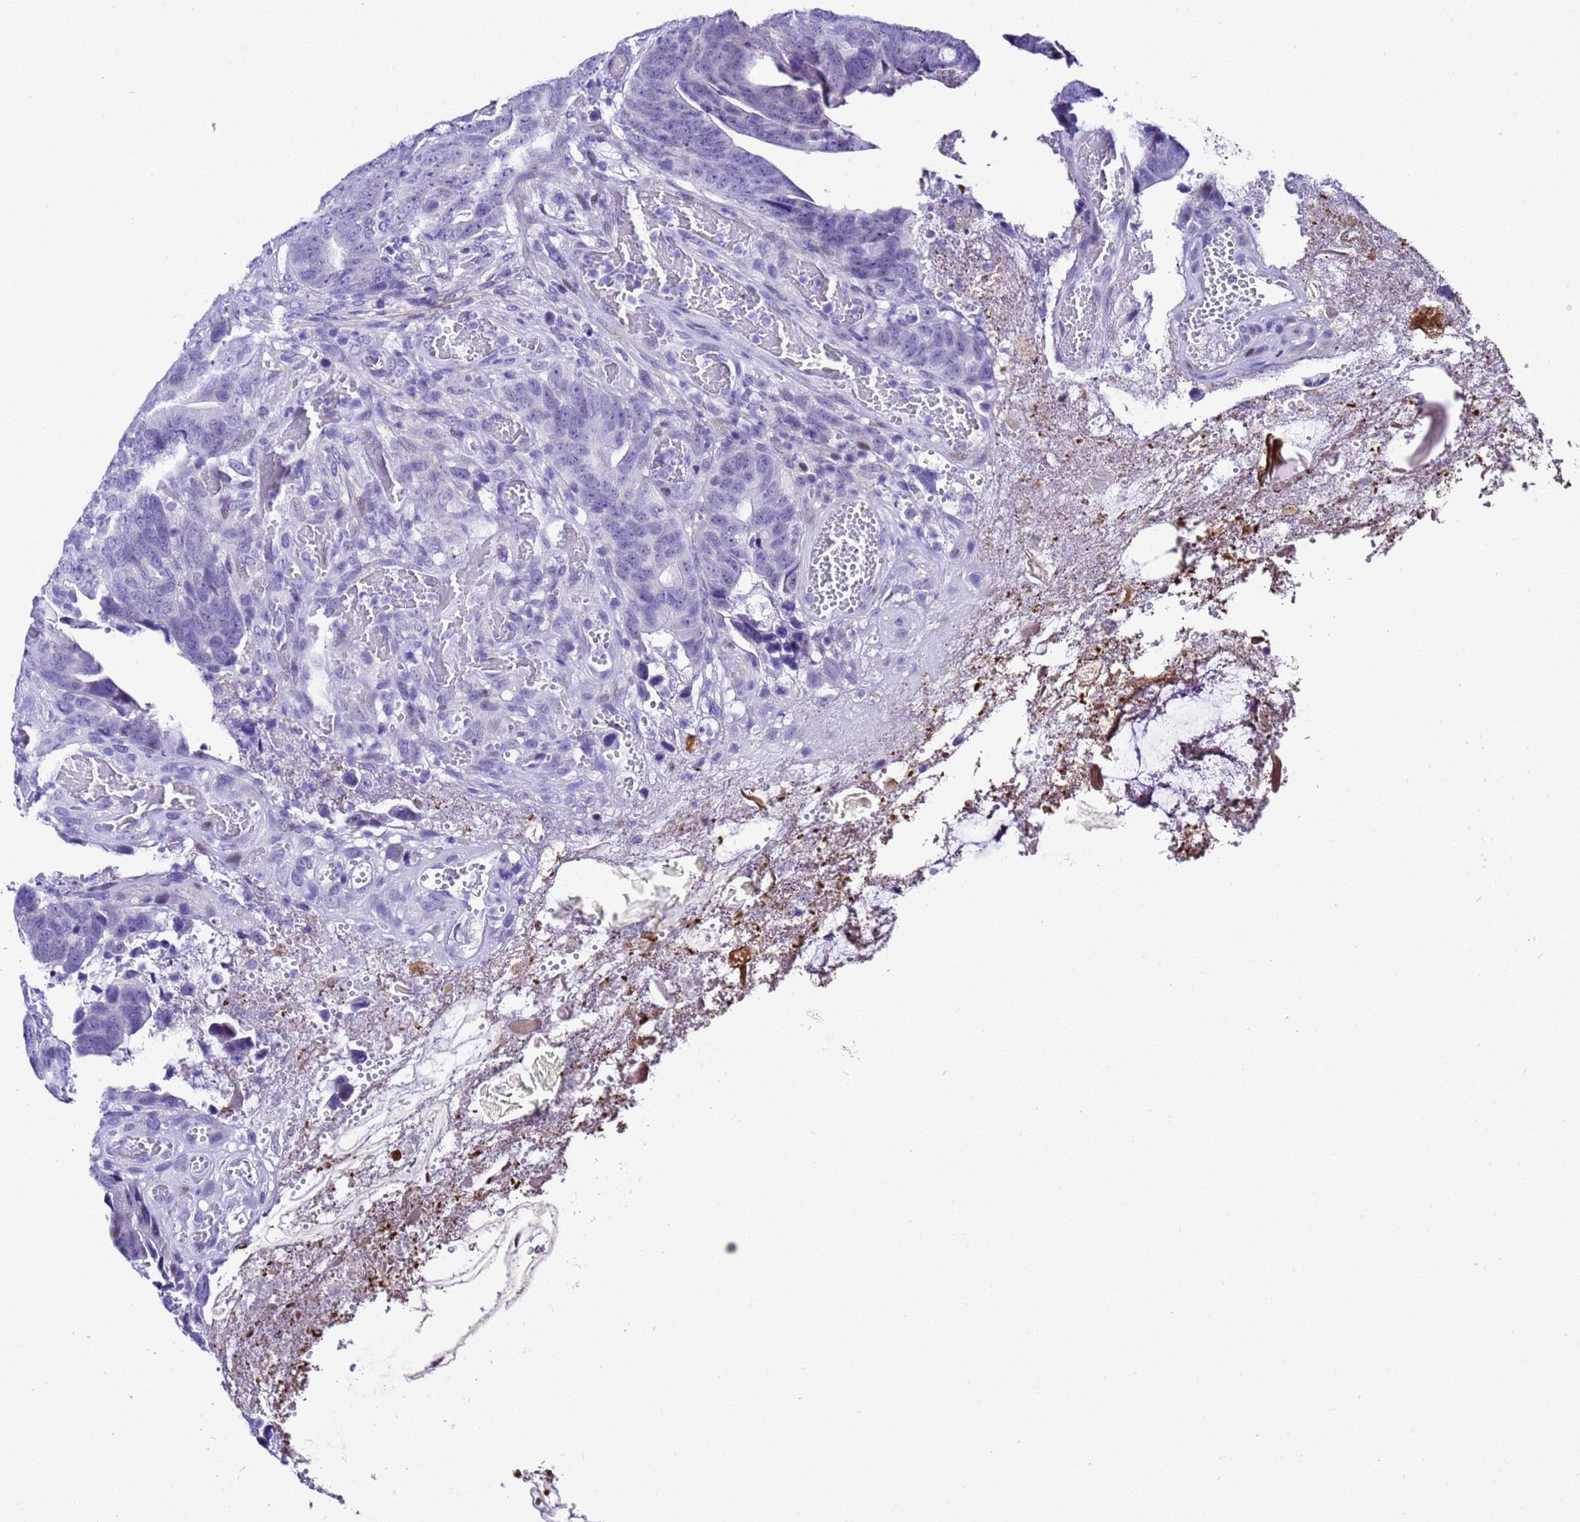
{"staining": {"intensity": "negative", "quantity": "none", "location": "none"}, "tissue": "colorectal cancer", "cell_type": "Tumor cells", "image_type": "cancer", "snomed": [{"axis": "morphology", "description": "Adenocarcinoma, NOS"}, {"axis": "topography", "description": "Colon"}], "caption": "This is an immunohistochemistry photomicrograph of human colorectal cancer. There is no expression in tumor cells.", "gene": "ZNF417", "patient": {"sex": "female", "age": 82}}